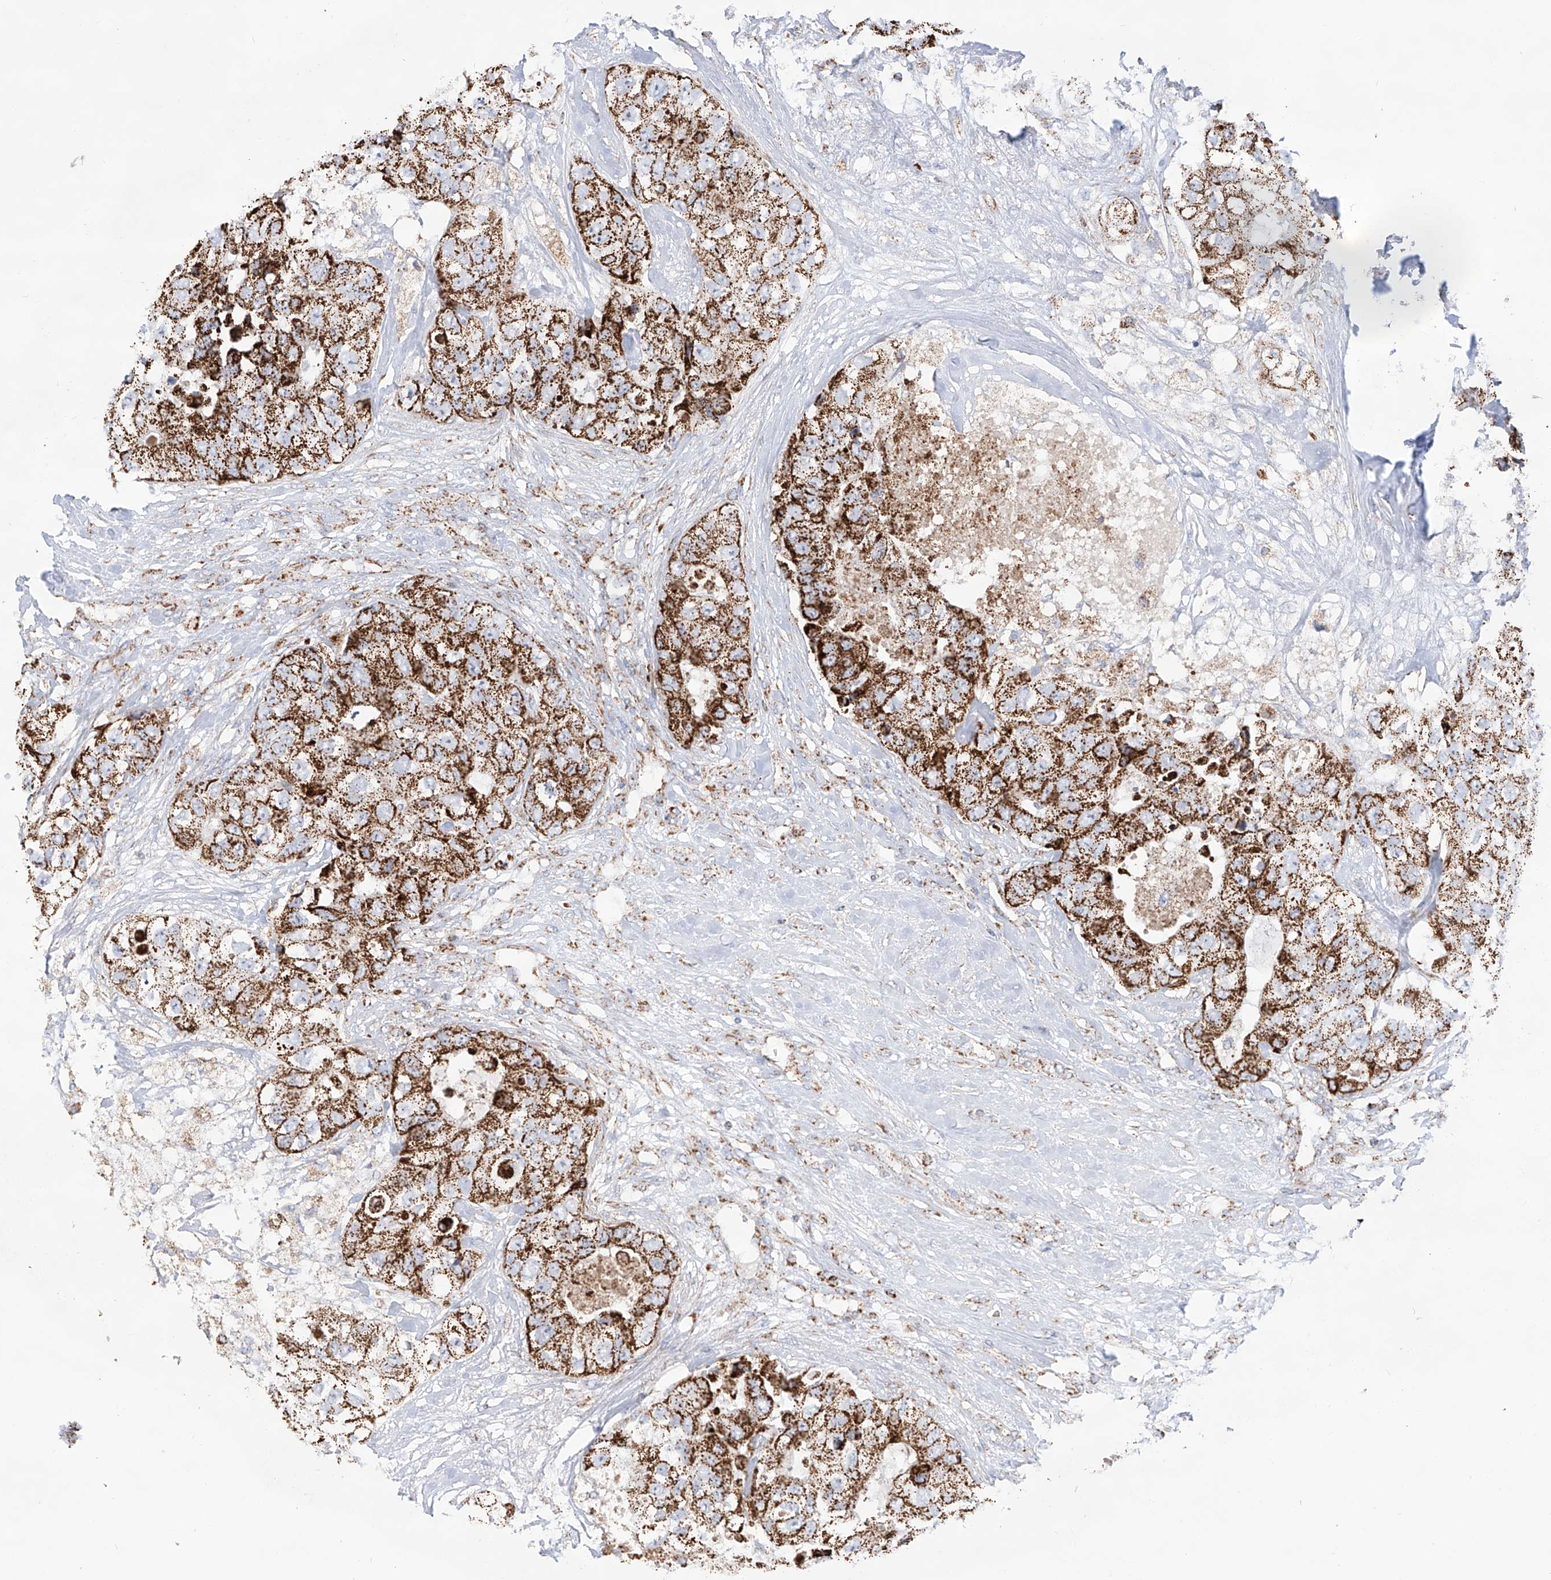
{"staining": {"intensity": "strong", "quantity": ">75%", "location": "cytoplasmic/membranous"}, "tissue": "breast cancer", "cell_type": "Tumor cells", "image_type": "cancer", "snomed": [{"axis": "morphology", "description": "Duct carcinoma"}, {"axis": "topography", "description": "Breast"}], "caption": "Immunohistochemical staining of human breast cancer (infiltrating ductal carcinoma) demonstrates high levels of strong cytoplasmic/membranous positivity in about >75% of tumor cells.", "gene": "TTC27", "patient": {"sex": "female", "age": 62}}